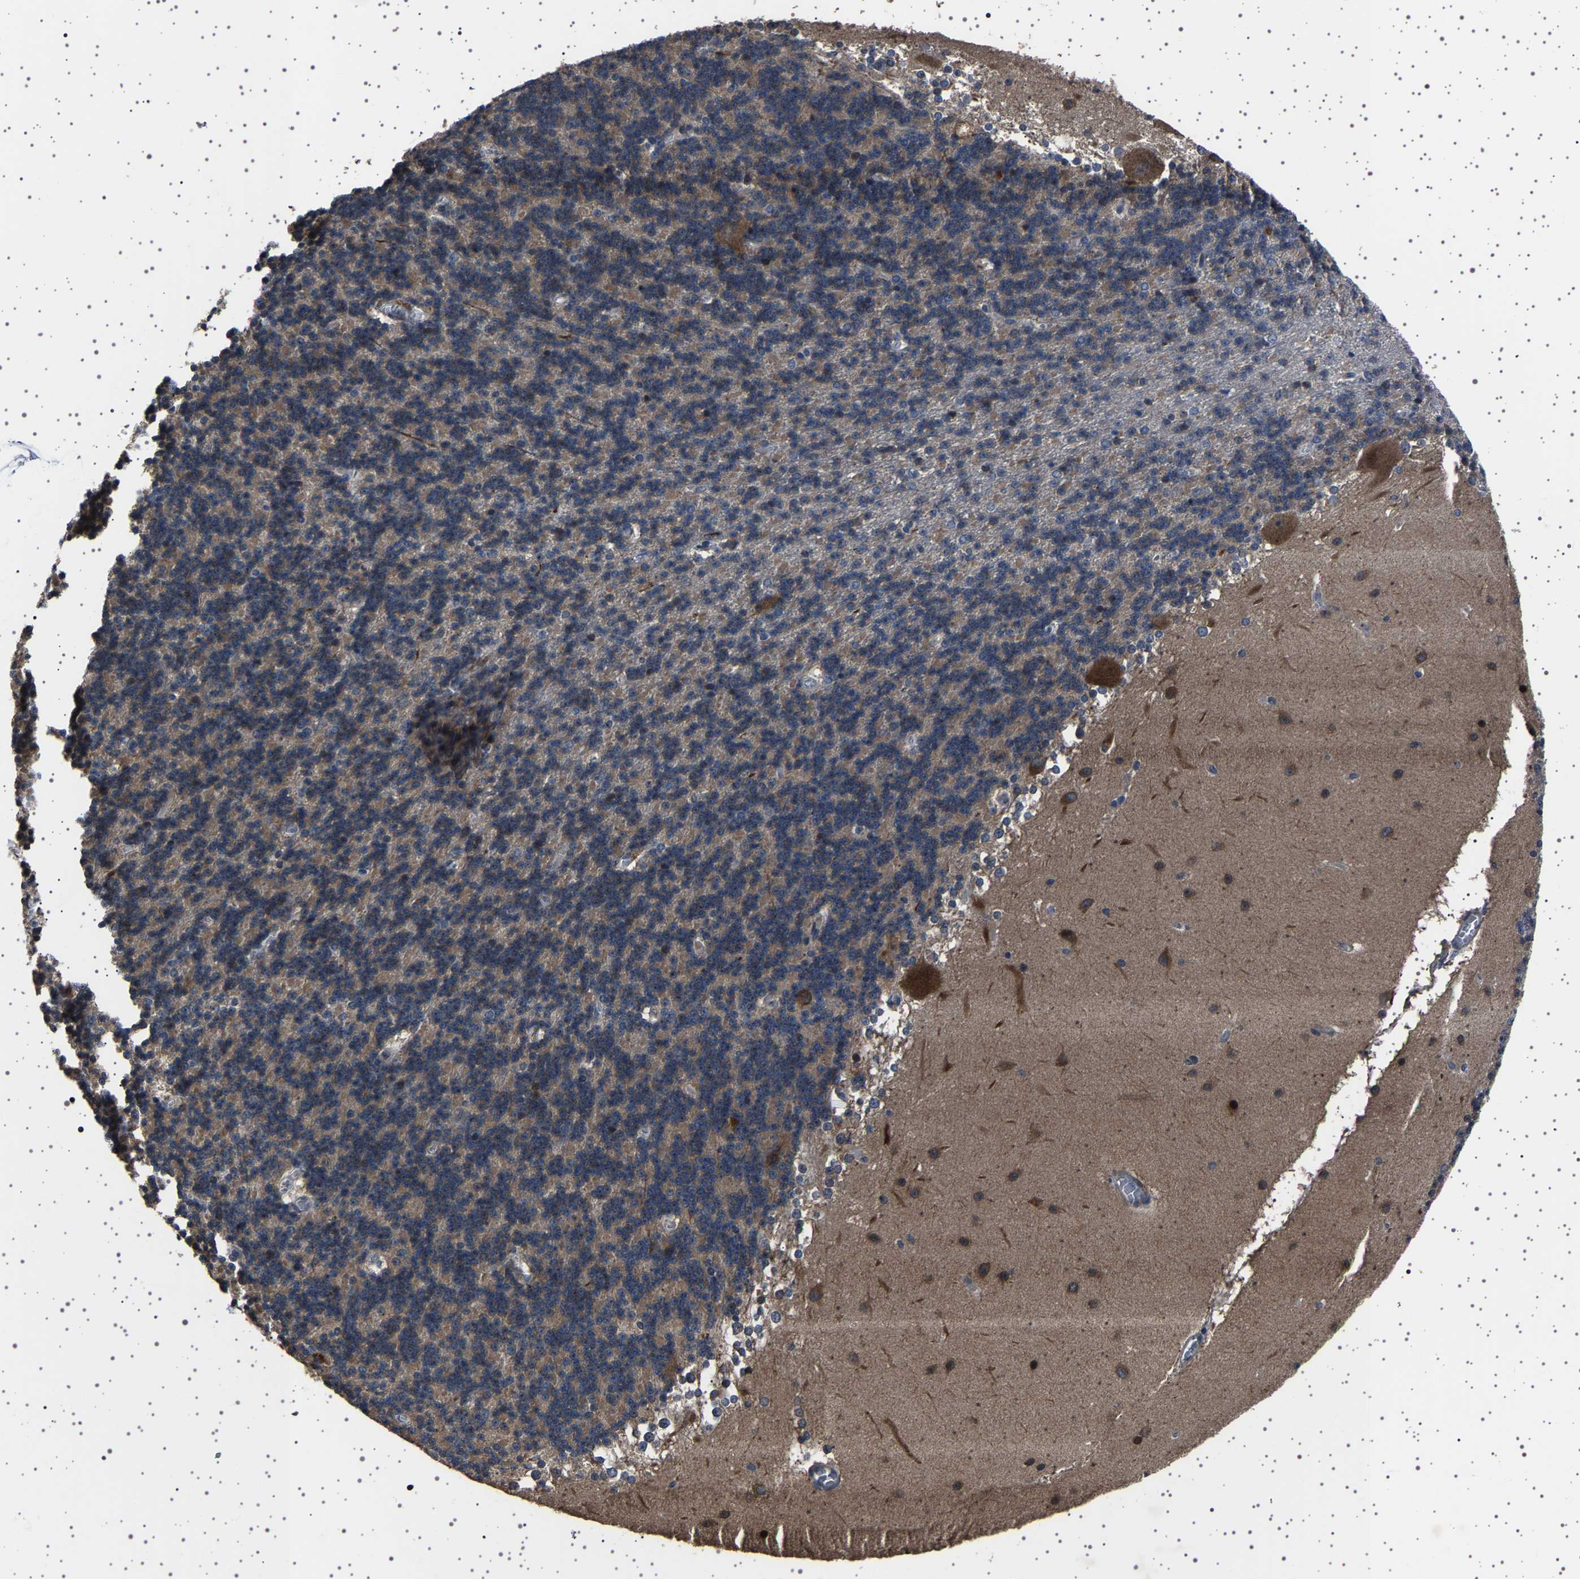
{"staining": {"intensity": "weak", "quantity": "<25%", "location": "cytoplasmic/membranous"}, "tissue": "cerebellum", "cell_type": "Cells in granular layer", "image_type": "normal", "snomed": [{"axis": "morphology", "description": "Normal tissue, NOS"}, {"axis": "topography", "description": "Cerebellum"}], "caption": "IHC of unremarkable human cerebellum shows no staining in cells in granular layer.", "gene": "NCKAP1", "patient": {"sex": "female", "age": 19}}